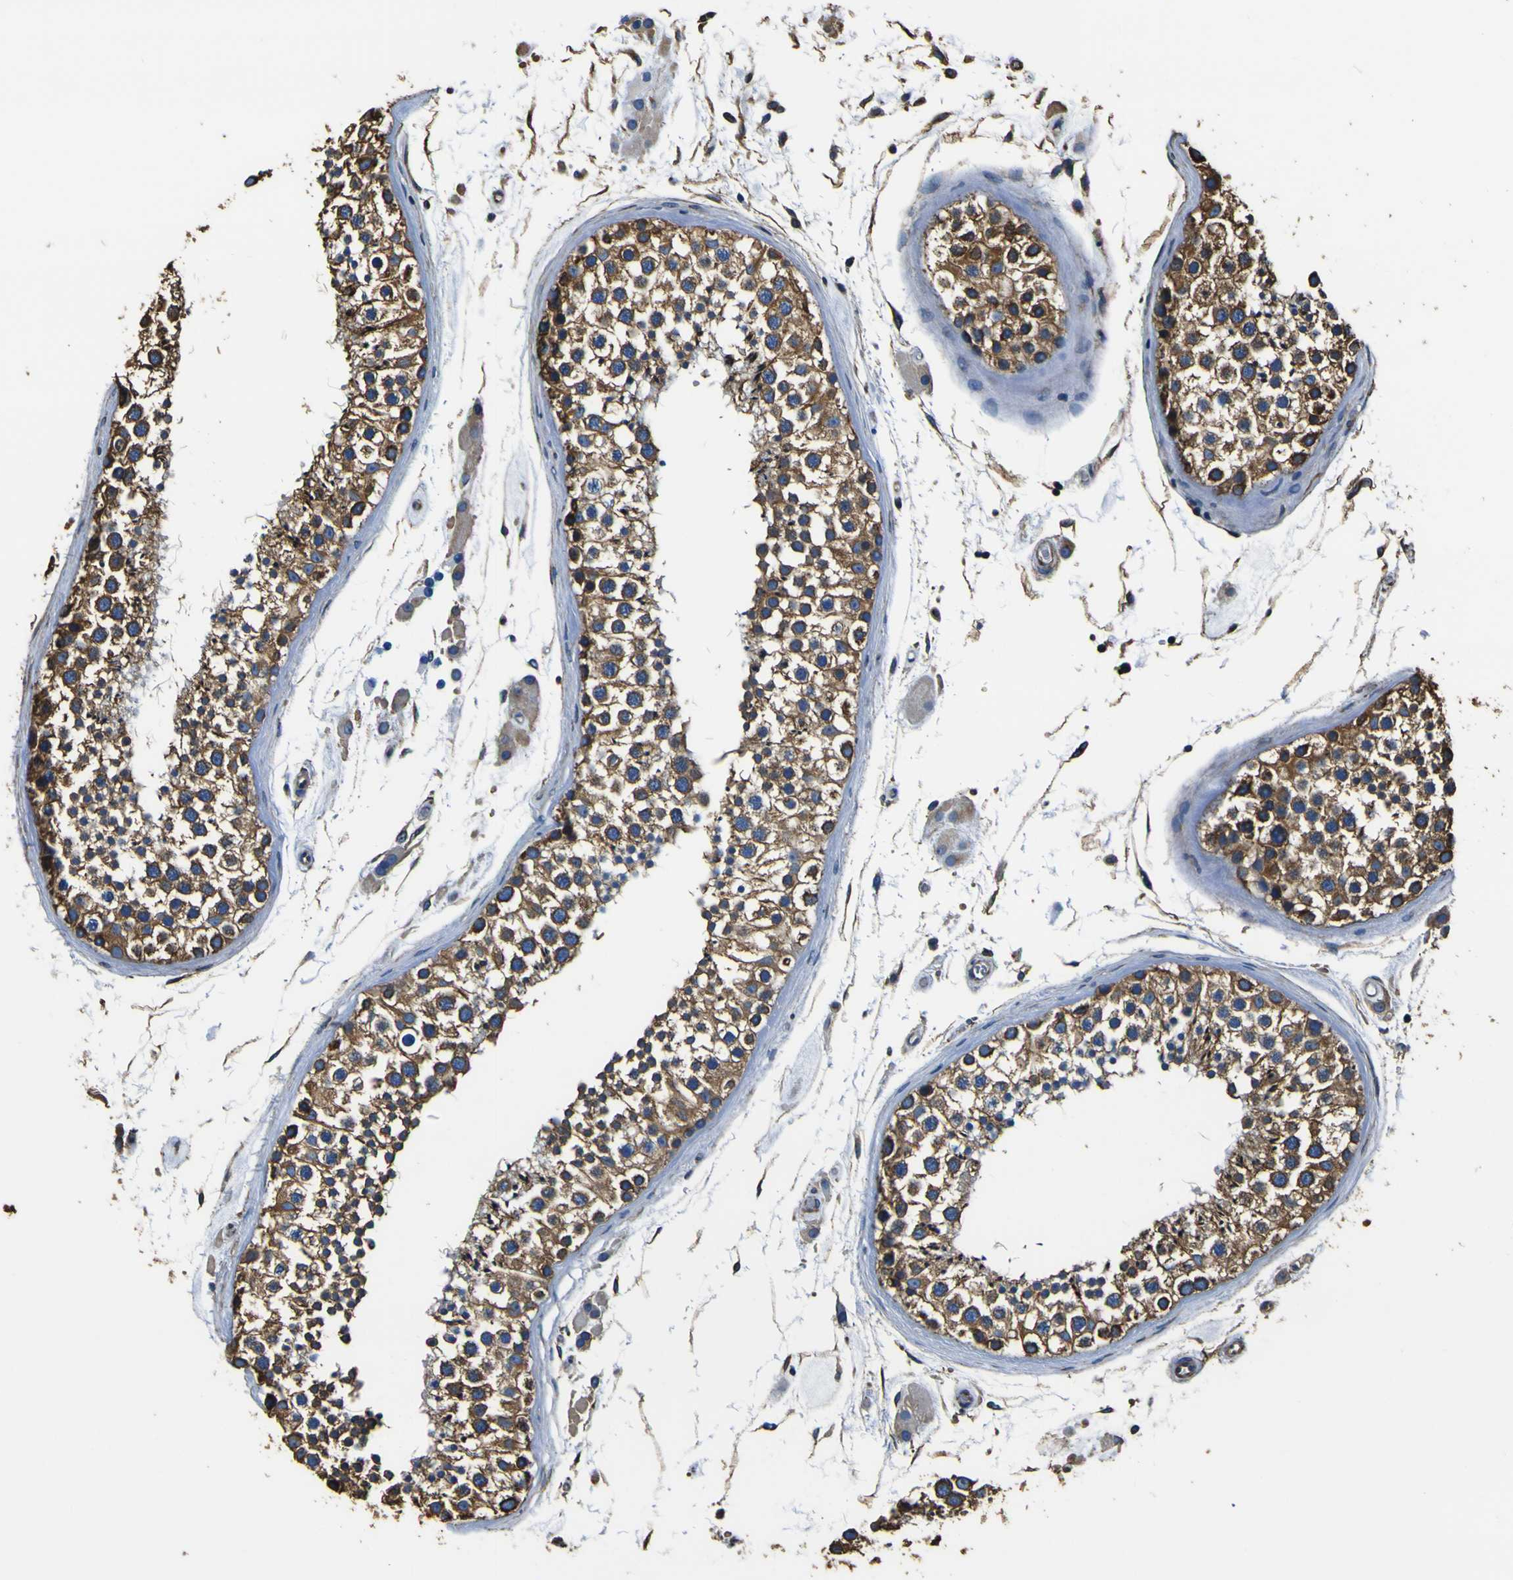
{"staining": {"intensity": "moderate", "quantity": ">75%", "location": "cytoplasmic/membranous"}, "tissue": "testis", "cell_type": "Cells in seminiferous ducts", "image_type": "normal", "snomed": [{"axis": "morphology", "description": "Normal tissue, NOS"}, {"axis": "topography", "description": "Testis"}], "caption": "An immunohistochemistry (IHC) photomicrograph of unremarkable tissue is shown. Protein staining in brown highlights moderate cytoplasmic/membranous positivity in testis within cells in seminiferous ducts. The staining is performed using DAB (3,3'-diaminobenzidine) brown chromogen to label protein expression. The nuclei are counter-stained blue using hematoxylin.", "gene": "TUBA1B", "patient": {"sex": "male", "age": 46}}